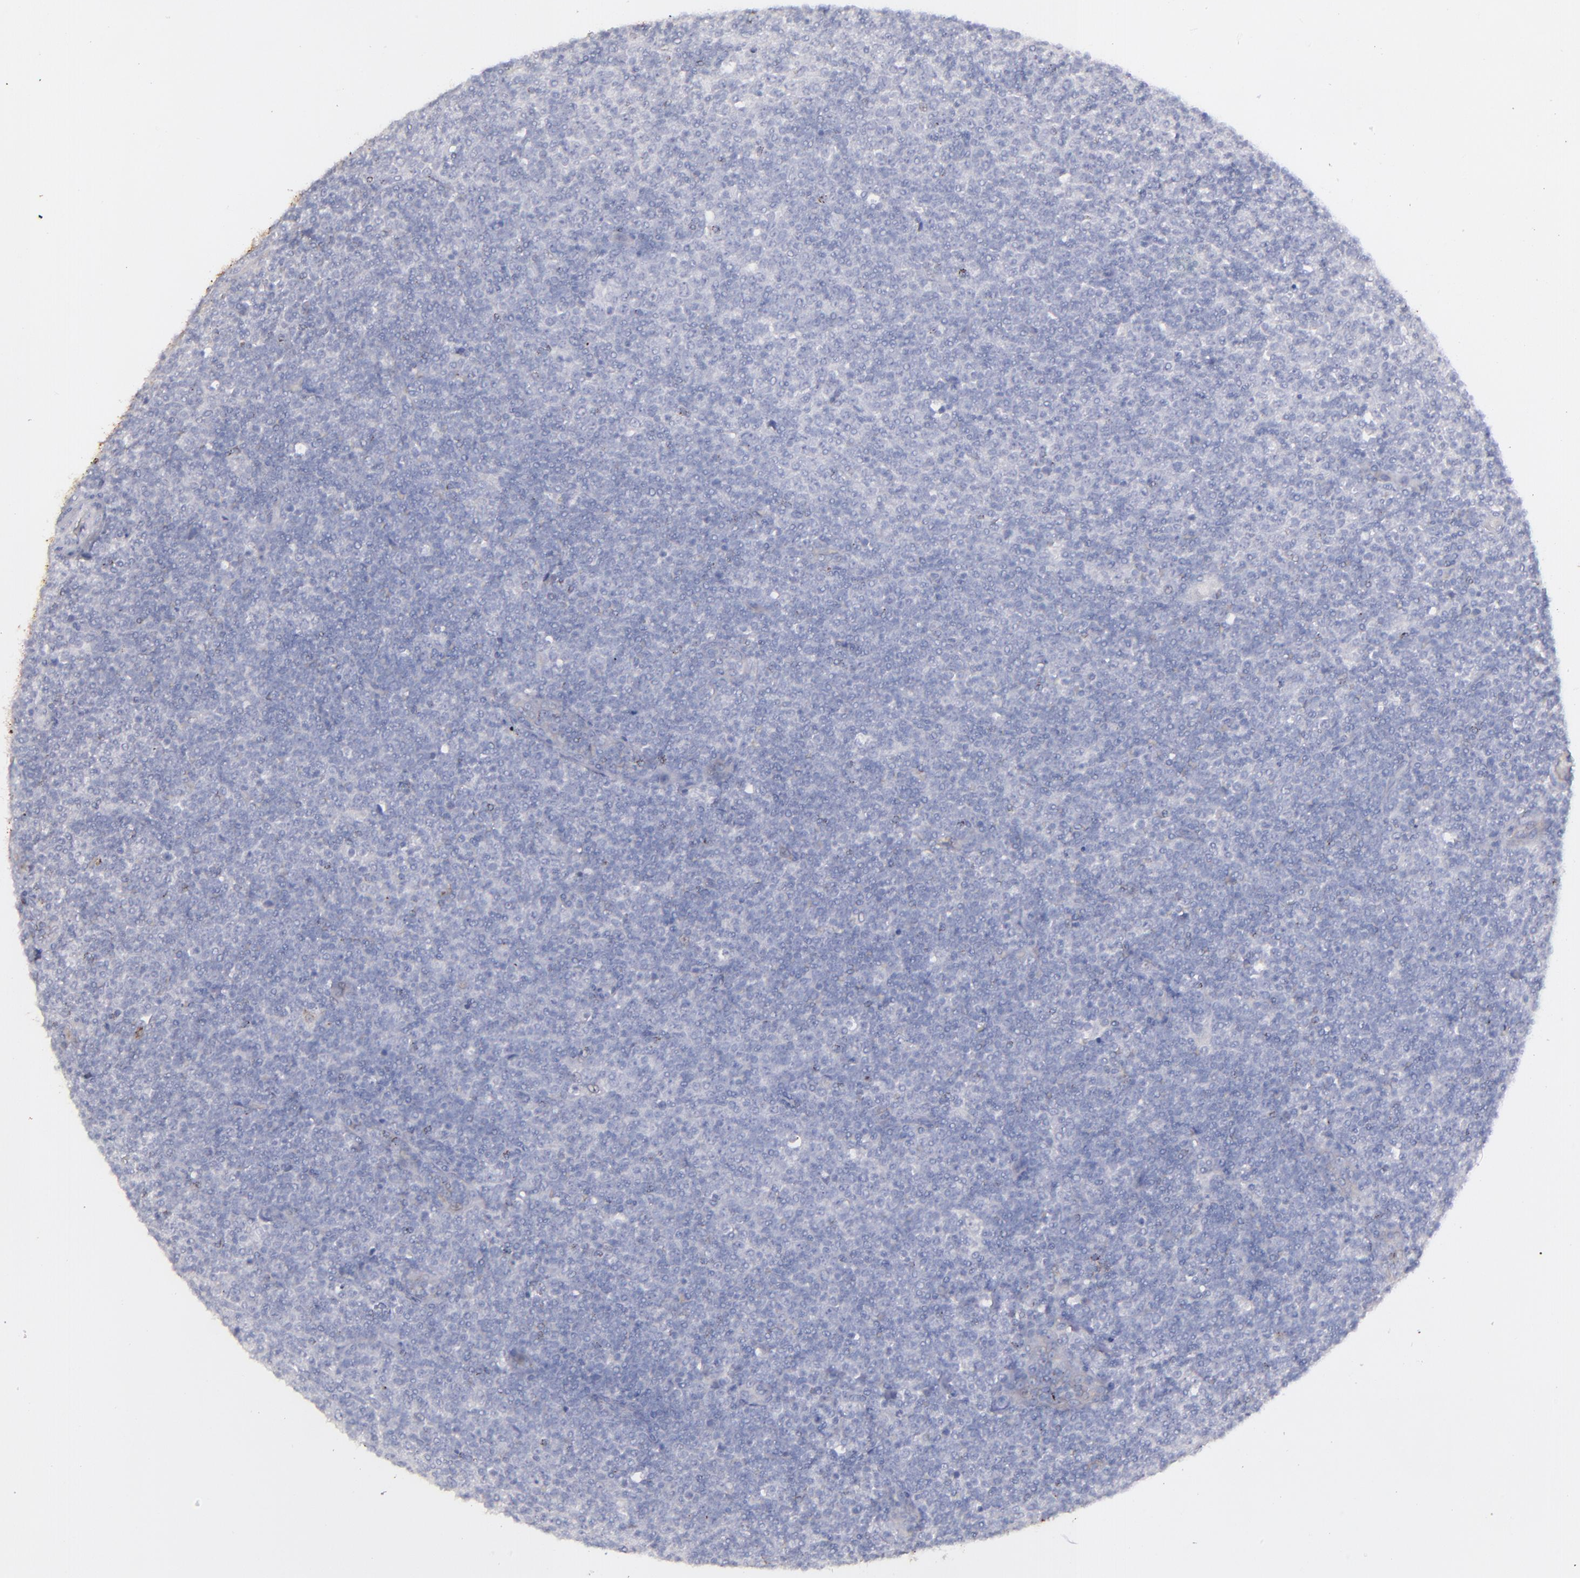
{"staining": {"intensity": "negative", "quantity": "none", "location": "none"}, "tissue": "lymphoma", "cell_type": "Tumor cells", "image_type": "cancer", "snomed": [{"axis": "morphology", "description": "Malignant lymphoma, non-Hodgkin's type, Low grade"}, {"axis": "topography", "description": "Lymph node"}], "caption": "Tumor cells show no significant protein positivity in lymphoma.", "gene": "SNAP25", "patient": {"sex": "male", "age": 70}}